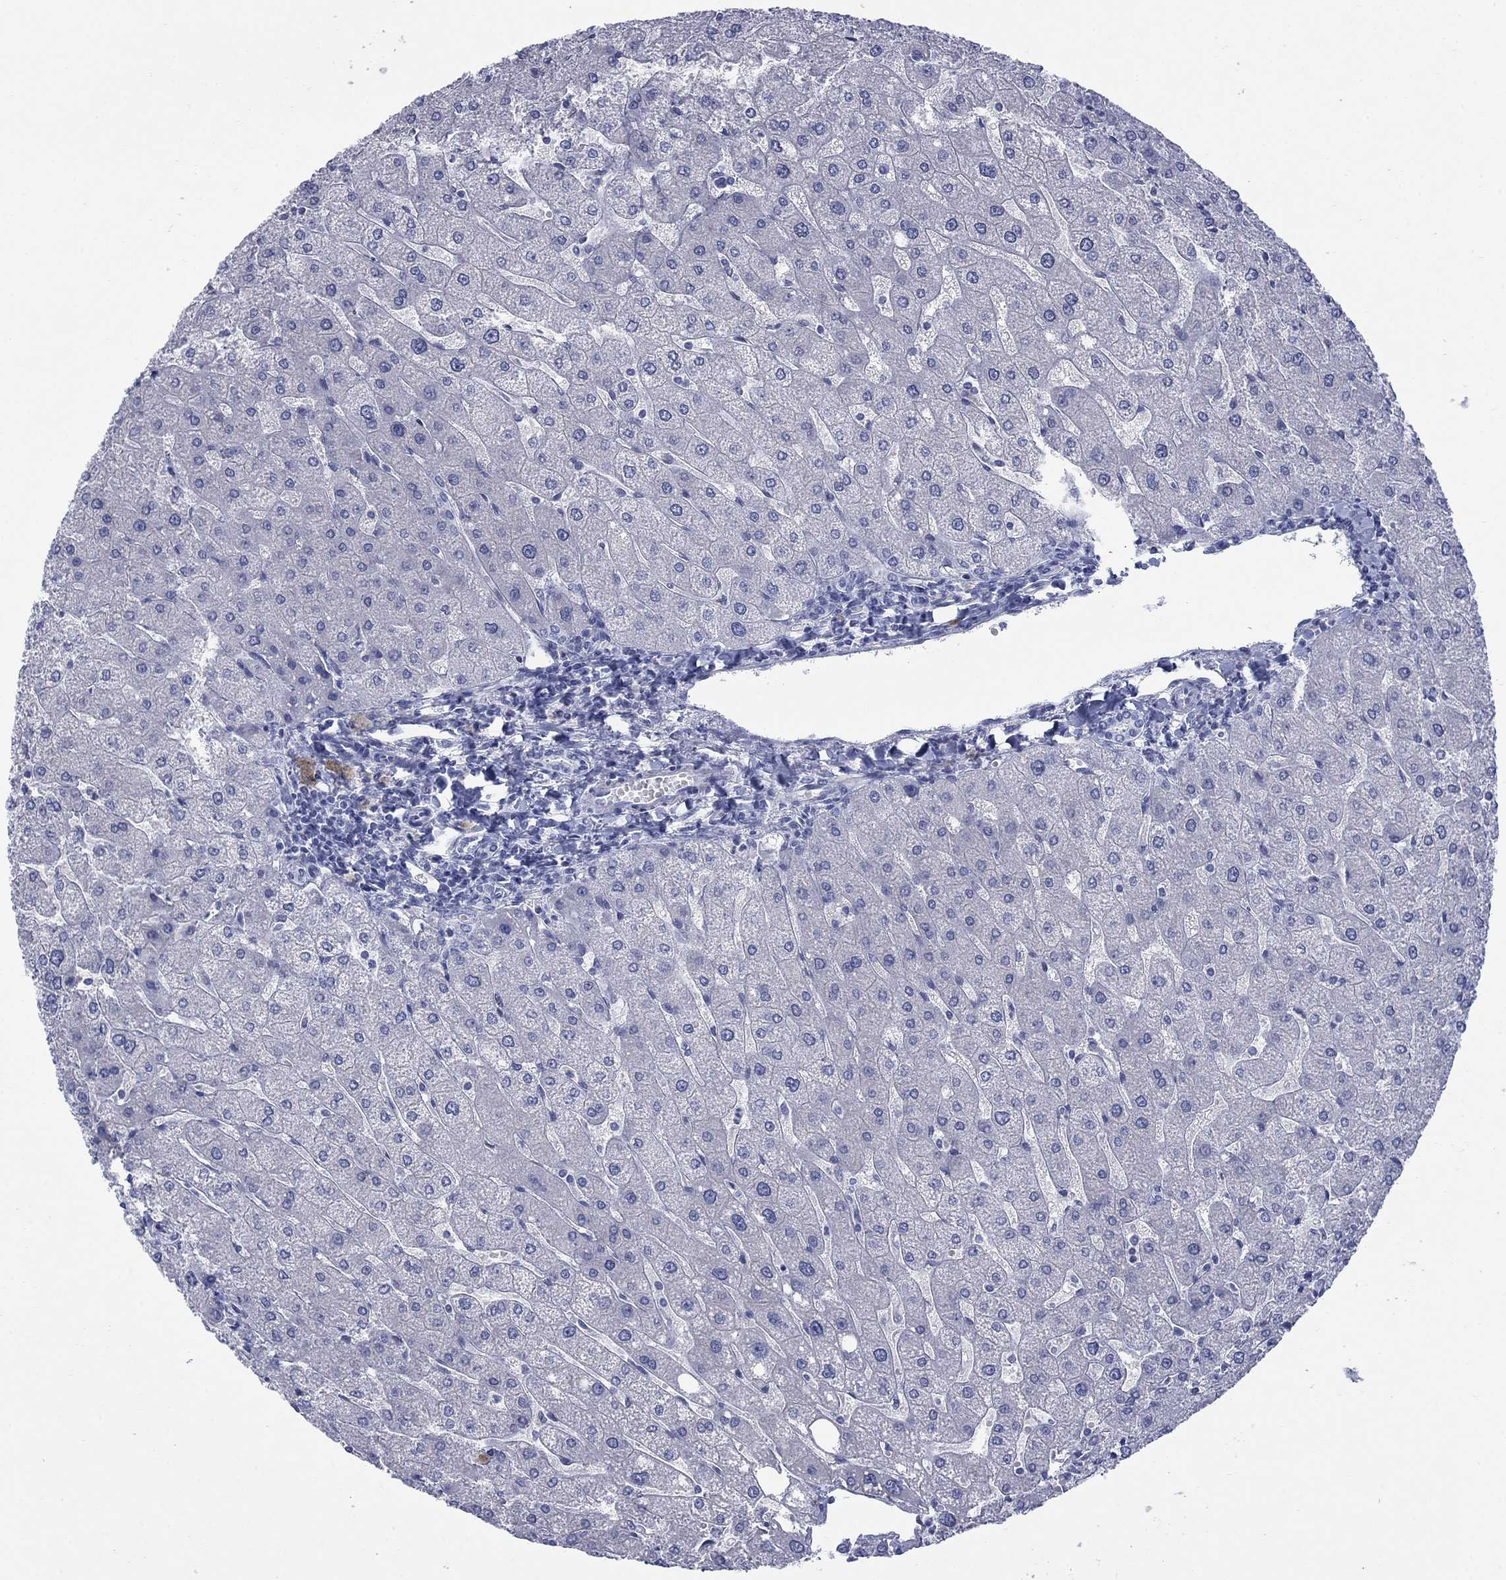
{"staining": {"intensity": "negative", "quantity": "none", "location": "none"}, "tissue": "liver", "cell_type": "Cholangiocytes", "image_type": "normal", "snomed": [{"axis": "morphology", "description": "Normal tissue, NOS"}, {"axis": "topography", "description": "Liver"}], "caption": "This is a histopathology image of immunohistochemistry (IHC) staining of normal liver, which shows no positivity in cholangiocytes.", "gene": "IGF2BP3", "patient": {"sex": "male", "age": 67}}